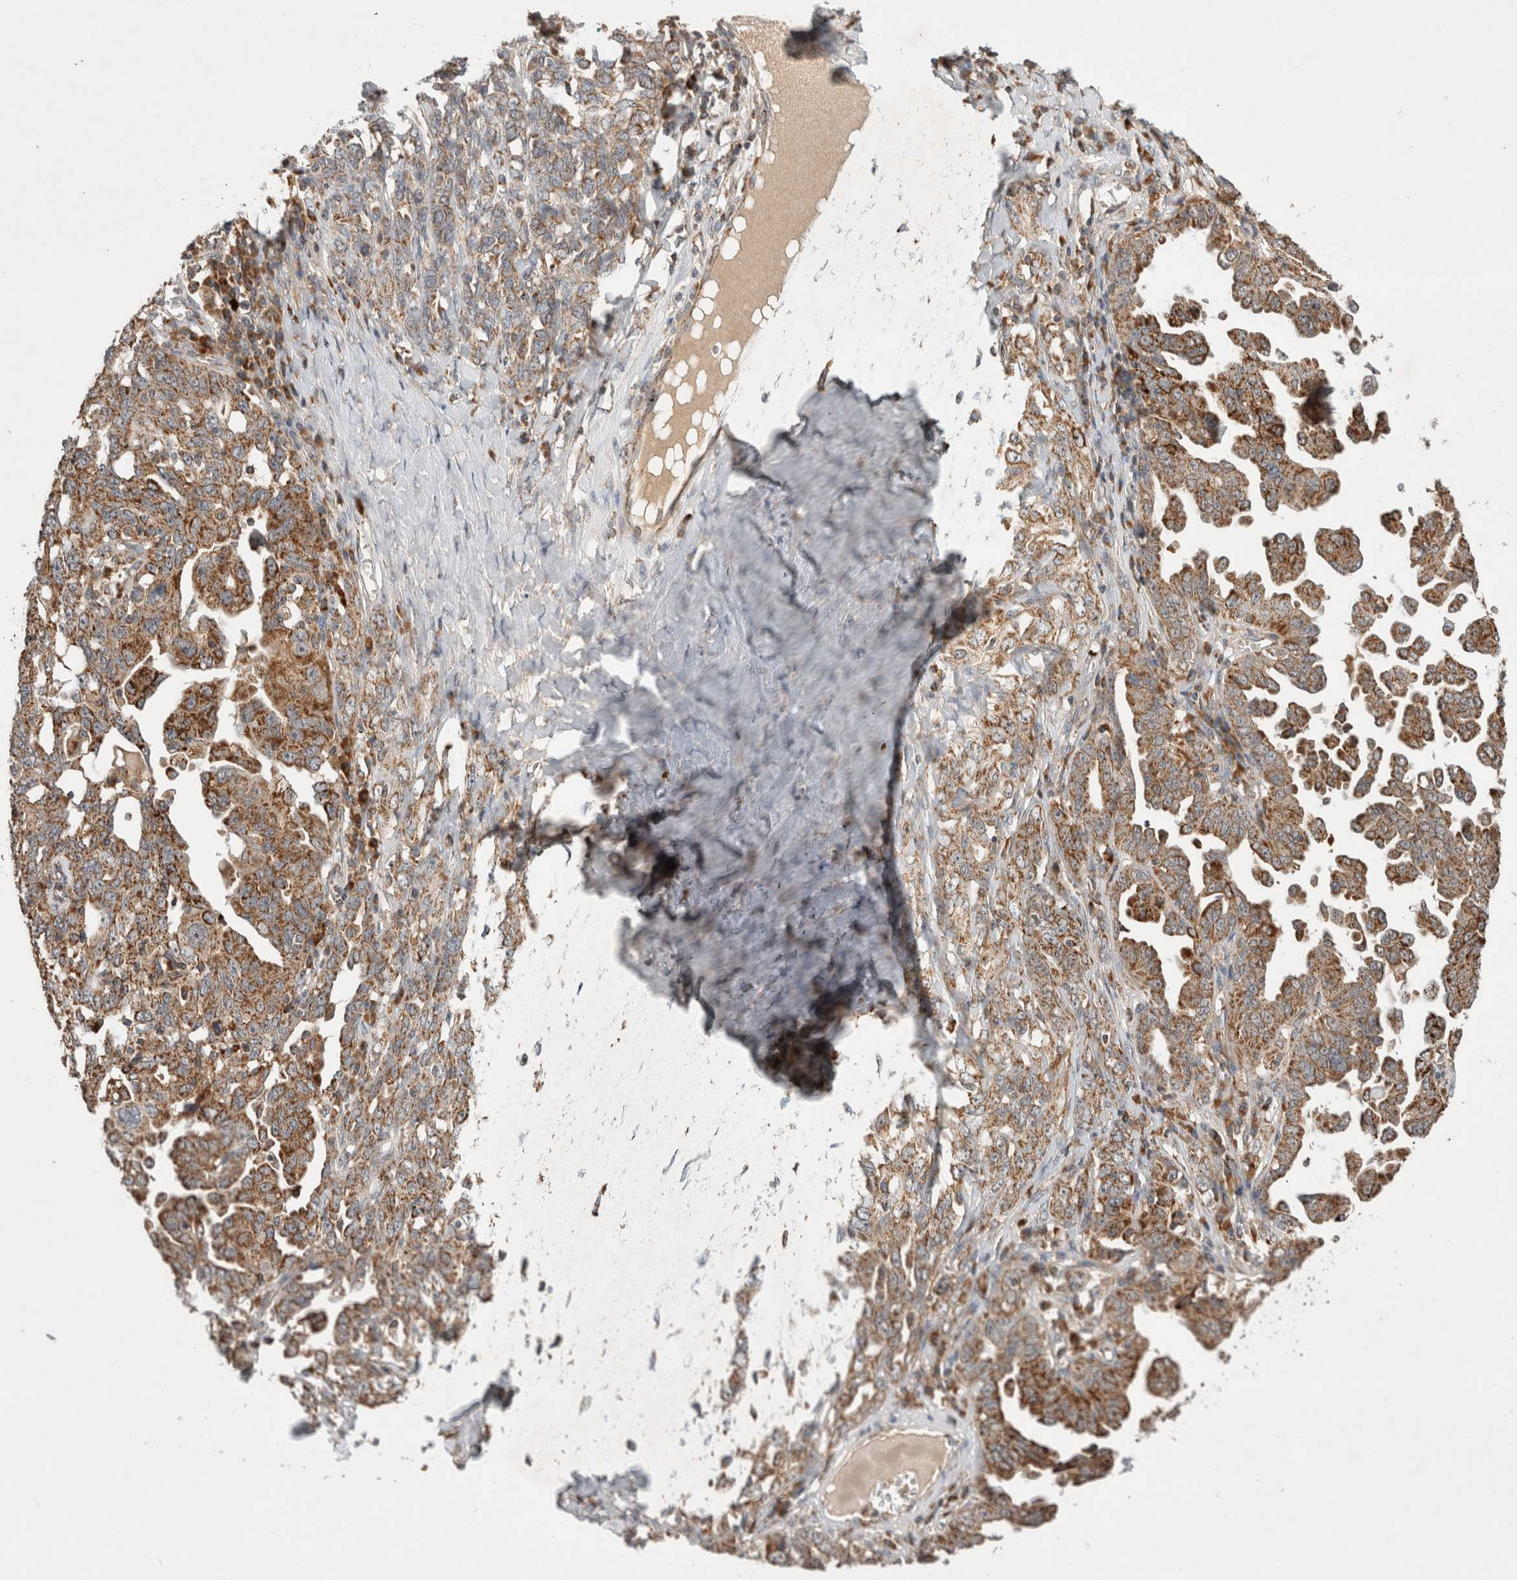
{"staining": {"intensity": "strong", "quantity": "25%-75%", "location": "cytoplasmic/membranous"}, "tissue": "ovarian cancer", "cell_type": "Tumor cells", "image_type": "cancer", "snomed": [{"axis": "morphology", "description": "Carcinoma, endometroid"}, {"axis": "topography", "description": "Ovary"}], "caption": "IHC photomicrograph of human ovarian endometroid carcinoma stained for a protein (brown), which reveals high levels of strong cytoplasmic/membranous positivity in approximately 25%-75% of tumor cells.", "gene": "AMPD1", "patient": {"sex": "female", "age": 62}}